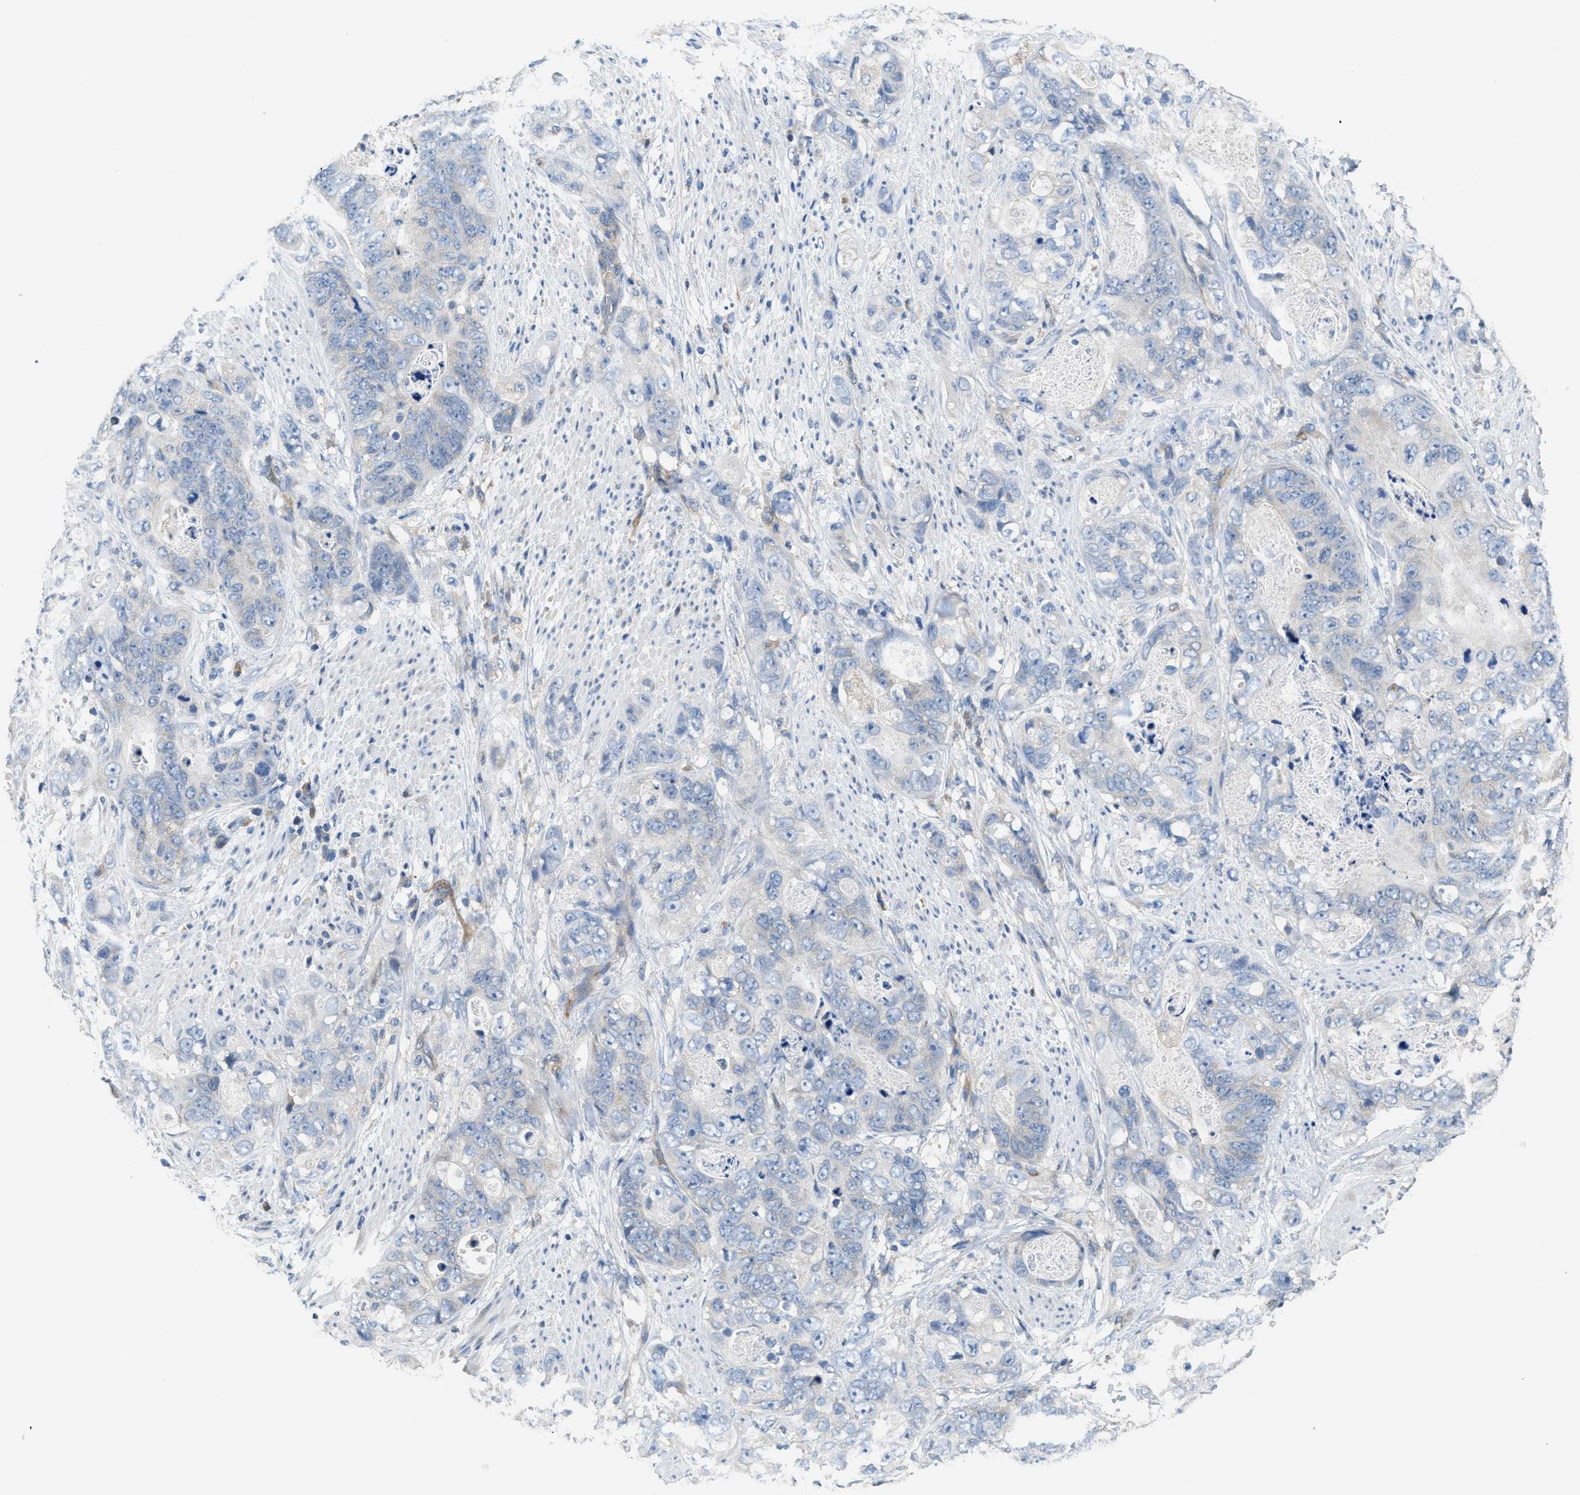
{"staining": {"intensity": "negative", "quantity": "none", "location": "none"}, "tissue": "stomach cancer", "cell_type": "Tumor cells", "image_type": "cancer", "snomed": [{"axis": "morphology", "description": "Adenocarcinoma, NOS"}, {"axis": "topography", "description": "Stomach"}], "caption": "The immunohistochemistry (IHC) histopathology image has no significant staining in tumor cells of adenocarcinoma (stomach) tissue.", "gene": "DGKE", "patient": {"sex": "female", "age": 89}}